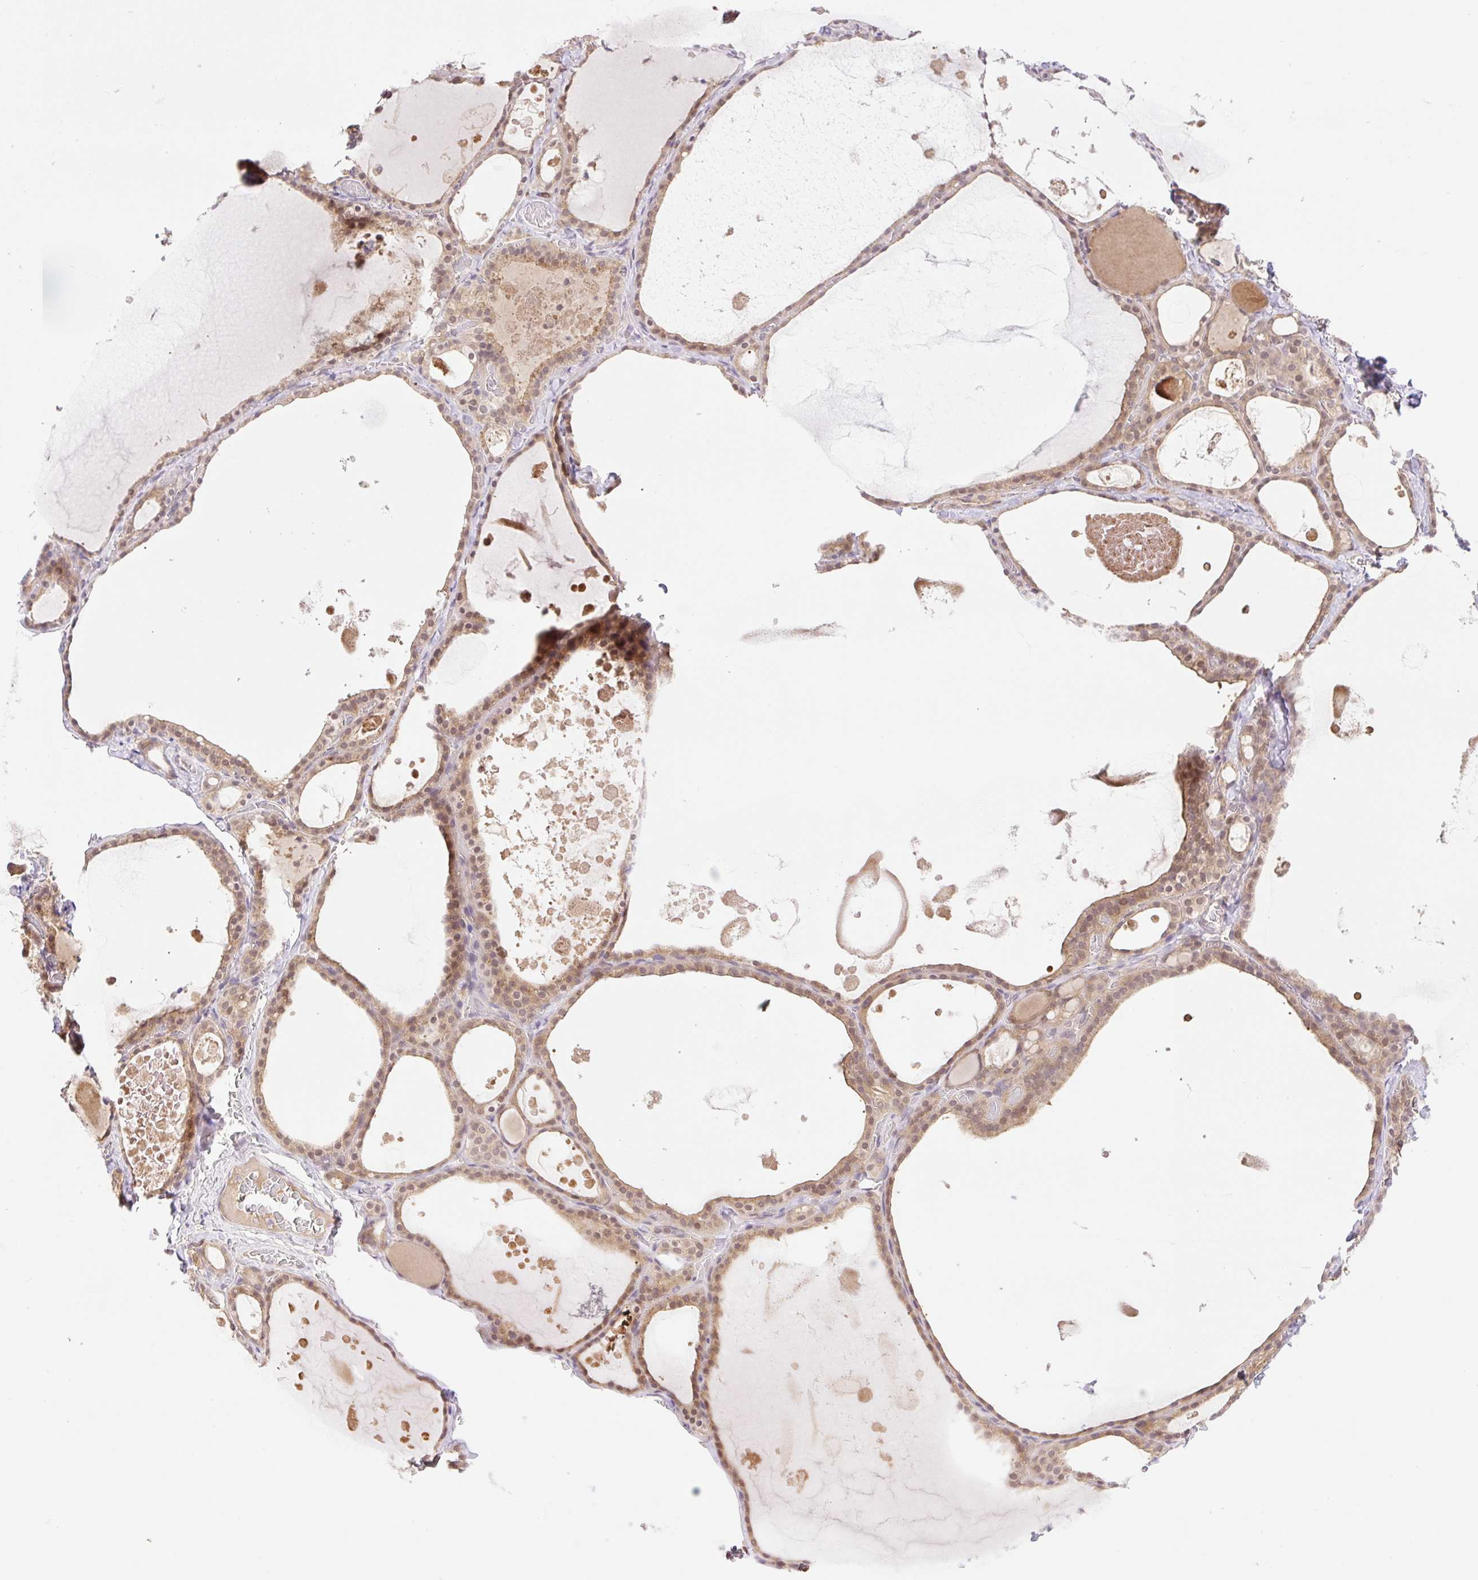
{"staining": {"intensity": "weak", "quantity": ">75%", "location": "cytoplasmic/membranous,nuclear"}, "tissue": "thyroid gland", "cell_type": "Glandular cells", "image_type": "normal", "snomed": [{"axis": "morphology", "description": "Normal tissue, NOS"}, {"axis": "topography", "description": "Thyroid gland"}], "caption": "Brown immunohistochemical staining in benign thyroid gland reveals weak cytoplasmic/membranous,nuclear staining in approximately >75% of glandular cells. The staining is performed using DAB brown chromogen to label protein expression. The nuclei are counter-stained blue using hematoxylin.", "gene": "VPS25", "patient": {"sex": "male", "age": 56}}